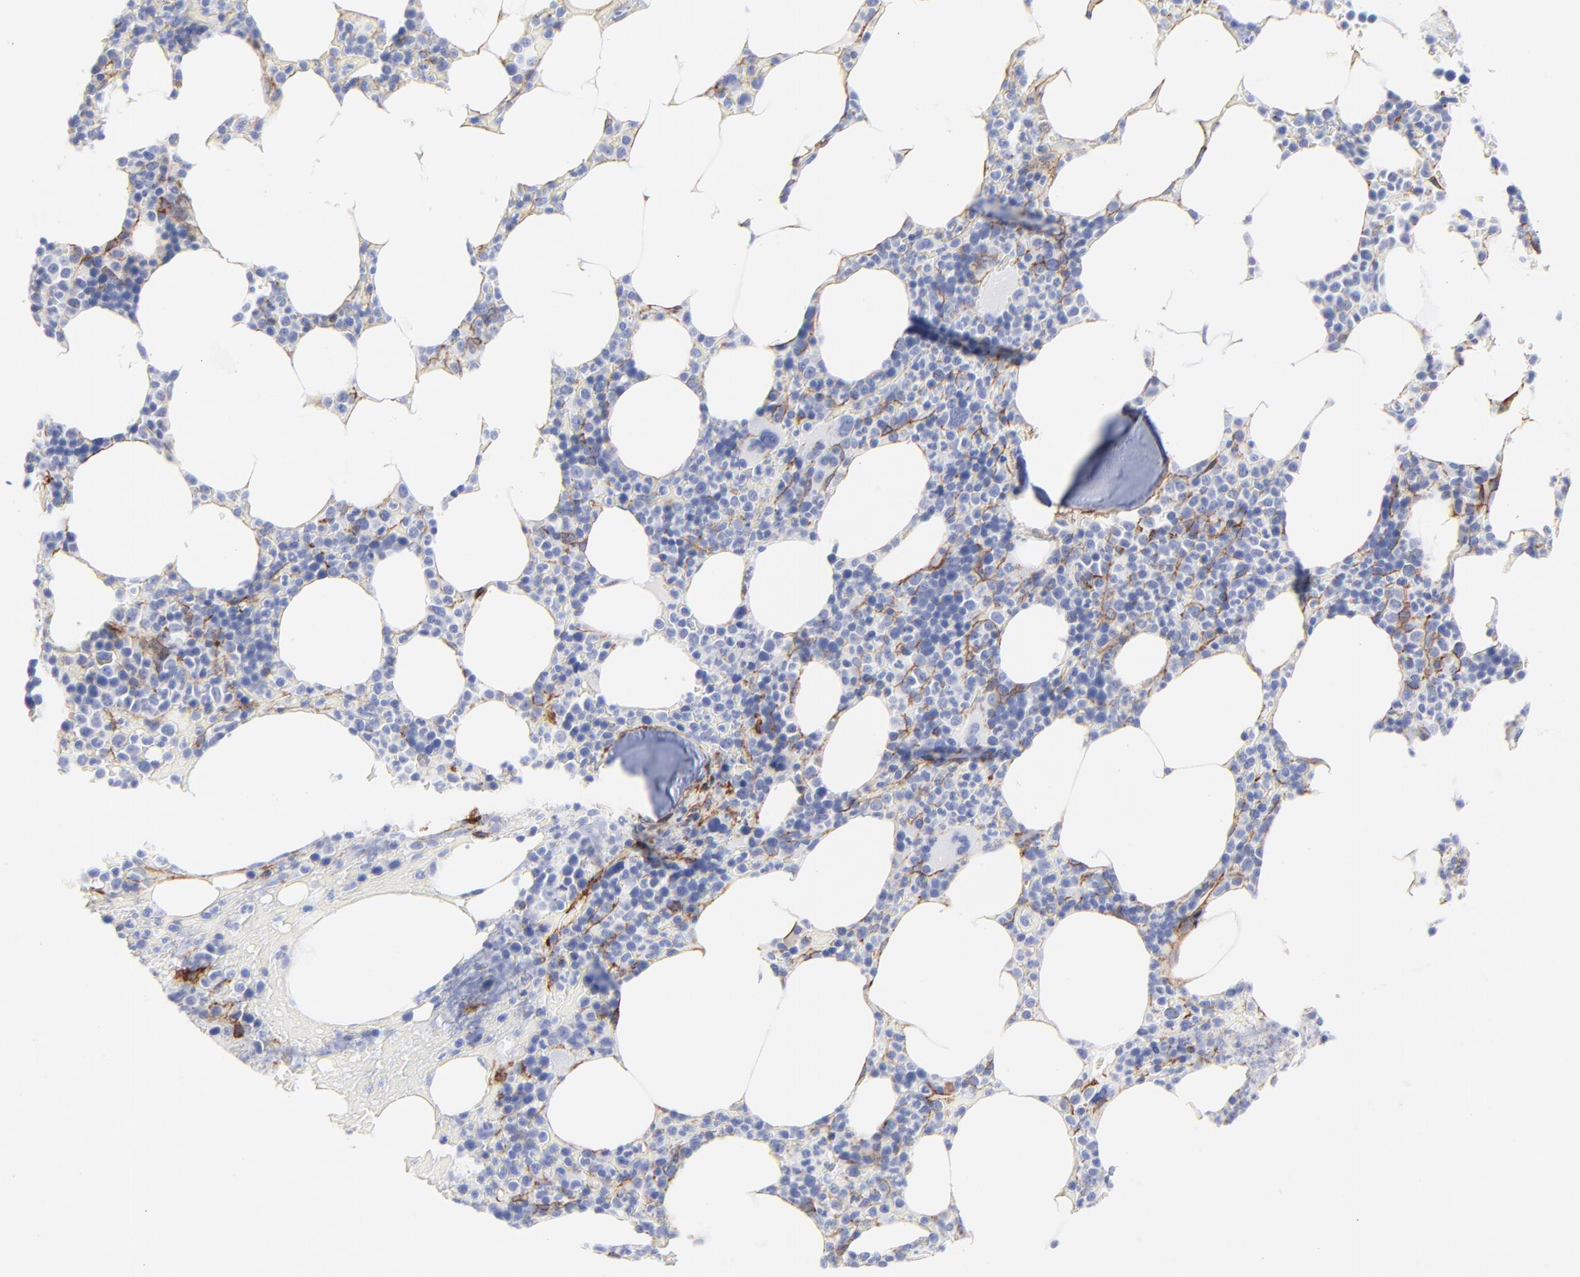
{"staining": {"intensity": "negative", "quantity": "none", "location": "none"}, "tissue": "bone marrow", "cell_type": "Hematopoietic cells", "image_type": "normal", "snomed": [{"axis": "morphology", "description": "Normal tissue, NOS"}, {"axis": "topography", "description": "Bone marrow"}], "caption": "A micrograph of human bone marrow is negative for staining in hematopoietic cells. (DAB (3,3'-diaminobenzidine) immunohistochemistry (IHC), high magnification).", "gene": "PDGFRB", "patient": {"sex": "female", "age": 84}}